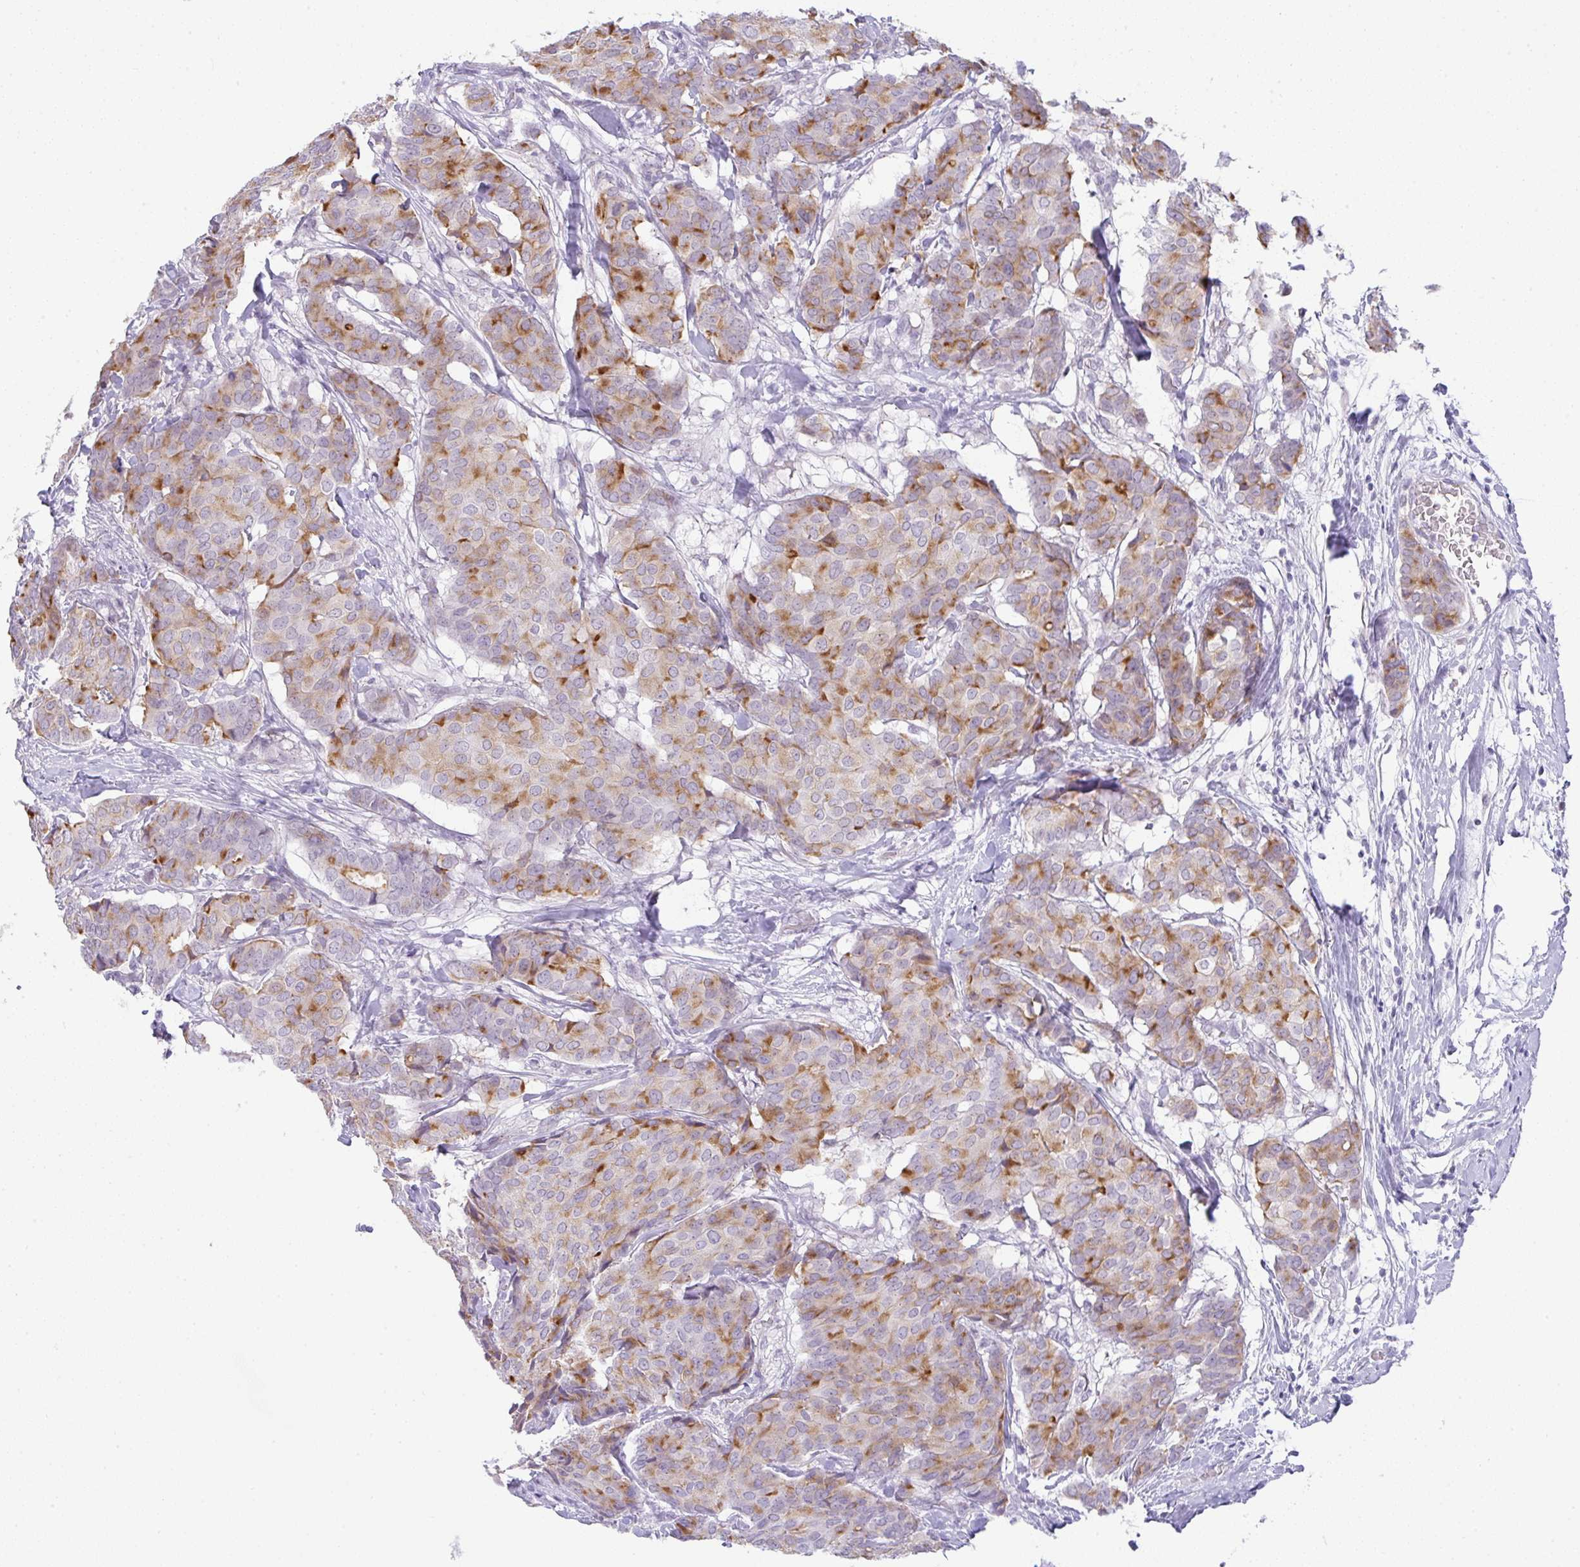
{"staining": {"intensity": "moderate", "quantity": "25%-75%", "location": "cytoplasmic/membranous"}, "tissue": "breast cancer", "cell_type": "Tumor cells", "image_type": "cancer", "snomed": [{"axis": "morphology", "description": "Duct carcinoma"}, {"axis": "topography", "description": "Breast"}], "caption": "An image of intraductal carcinoma (breast) stained for a protein reveals moderate cytoplasmic/membranous brown staining in tumor cells.", "gene": "FAM177A1", "patient": {"sex": "female", "age": 75}}